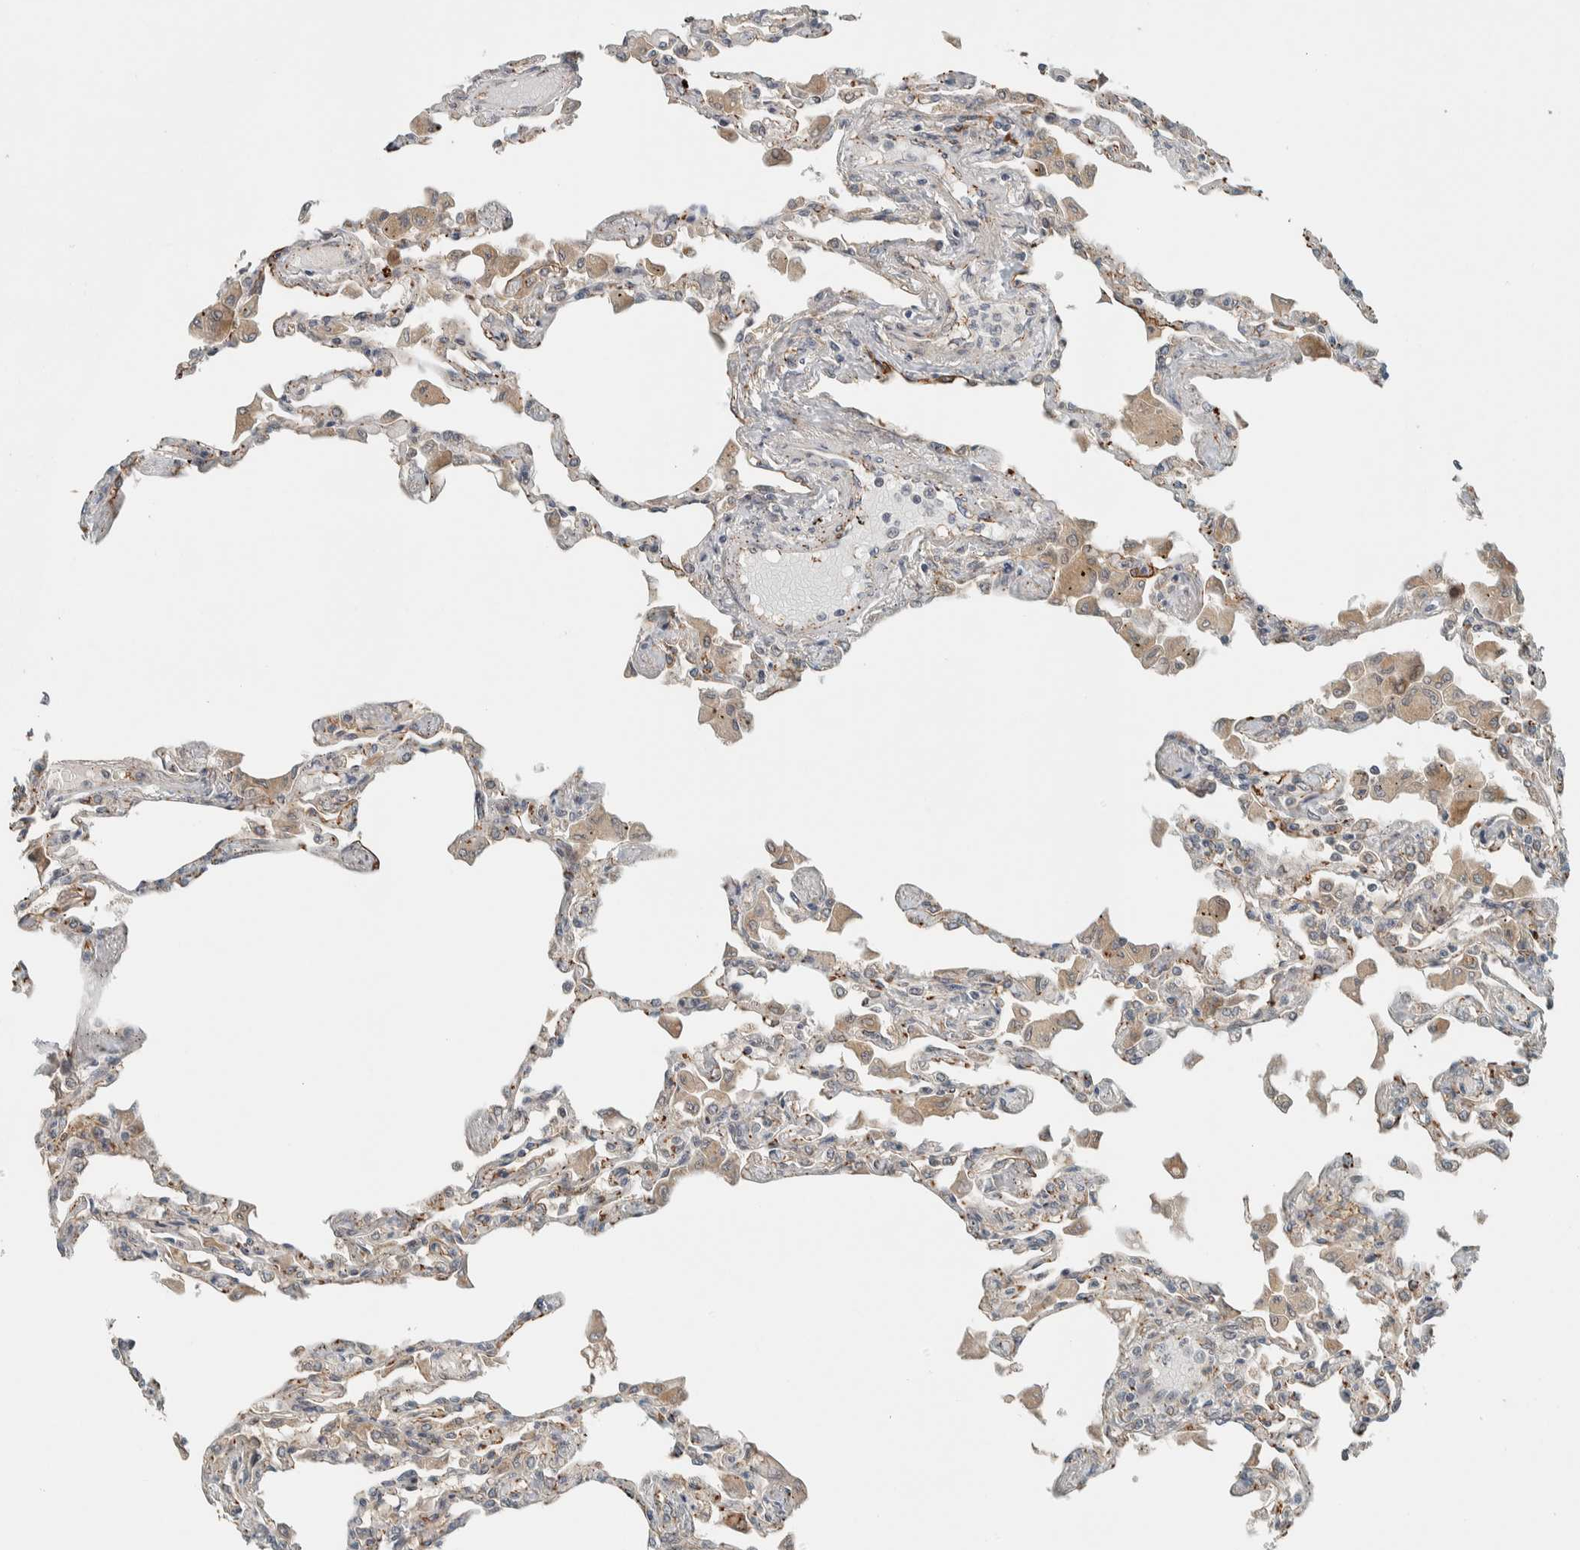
{"staining": {"intensity": "weak", "quantity": "25%-75%", "location": "cytoplasmic/membranous"}, "tissue": "lung", "cell_type": "Alveolar cells", "image_type": "normal", "snomed": [{"axis": "morphology", "description": "Normal tissue, NOS"}, {"axis": "topography", "description": "Bronchus"}, {"axis": "topography", "description": "Lung"}], "caption": "A micrograph showing weak cytoplasmic/membranous positivity in about 25%-75% of alveolar cells in benign lung, as visualized by brown immunohistochemical staining.", "gene": "CTBP2", "patient": {"sex": "female", "age": 49}}